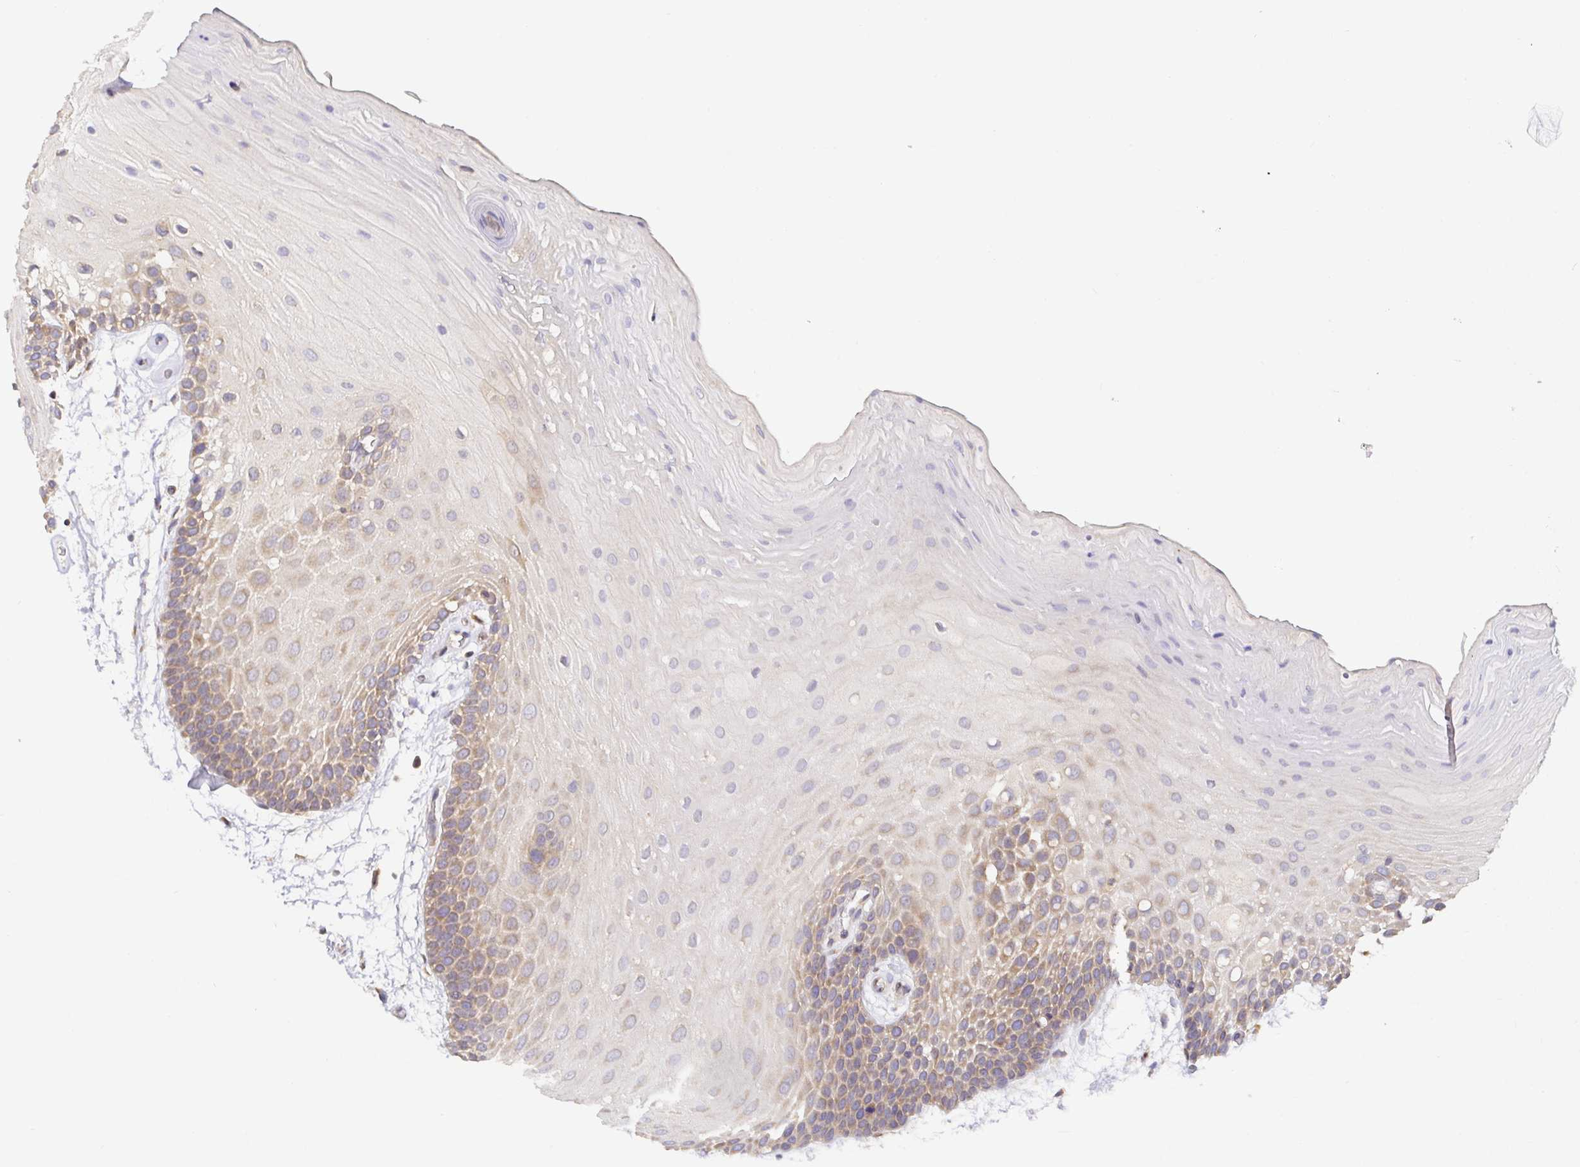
{"staining": {"intensity": "weak", "quantity": "25%-75%", "location": "cytoplasmic/membranous"}, "tissue": "oral mucosa", "cell_type": "Squamous epithelial cells", "image_type": "normal", "snomed": [{"axis": "morphology", "description": "Normal tissue, NOS"}, {"axis": "morphology", "description": "Squamous cell carcinoma, NOS"}, {"axis": "topography", "description": "Oral tissue"}, {"axis": "topography", "description": "Tounge, NOS"}, {"axis": "topography", "description": "Head-Neck"}], "caption": "Brown immunohistochemical staining in unremarkable oral mucosa shows weak cytoplasmic/membranous expression in about 25%-75% of squamous epithelial cells. (Stains: DAB (3,3'-diaminobenzidine) in brown, nuclei in blue, Microscopy: brightfield microscopy at high magnification).", "gene": "HAGH", "patient": {"sex": "male", "age": 62}}